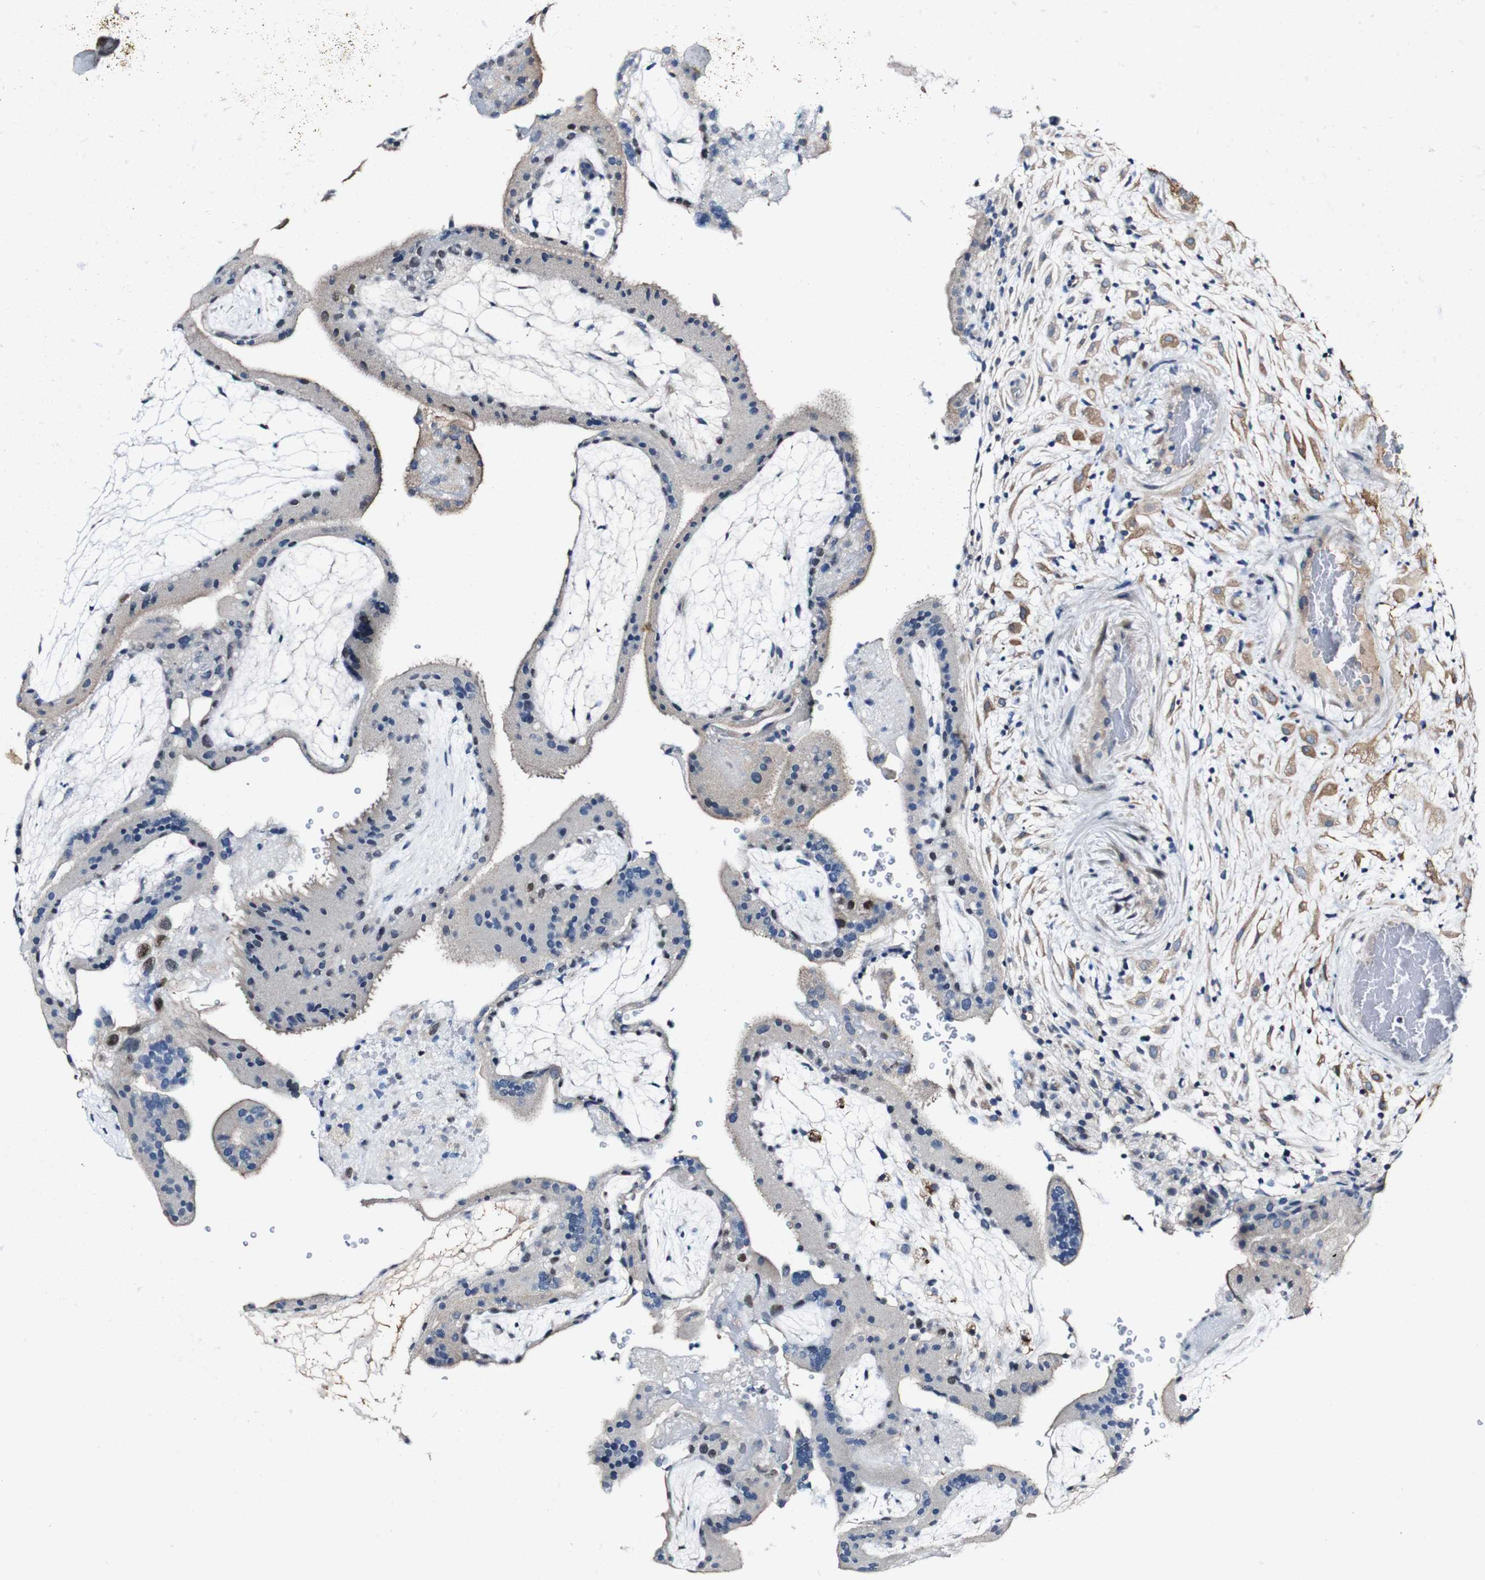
{"staining": {"intensity": "weak", "quantity": "<25%", "location": "cytoplasmic/membranous"}, "tissue": "placenta", "cell_type": "Trophoblastic cells", "image_type": "normal", "snomed": [{"axis": "morphology", "description": "Normal tissue, NOS"}, {"axis": "topography", "description": "Placenta"}], "caption": "DAB (3,3'-diaminobenzidine) immunohistochemical staining of unremarkable placenta reveals no significant positivity in trophoblastic cells.", "gene": "GRAMD1A", "patient": {"sex": "female", "age": 19}}